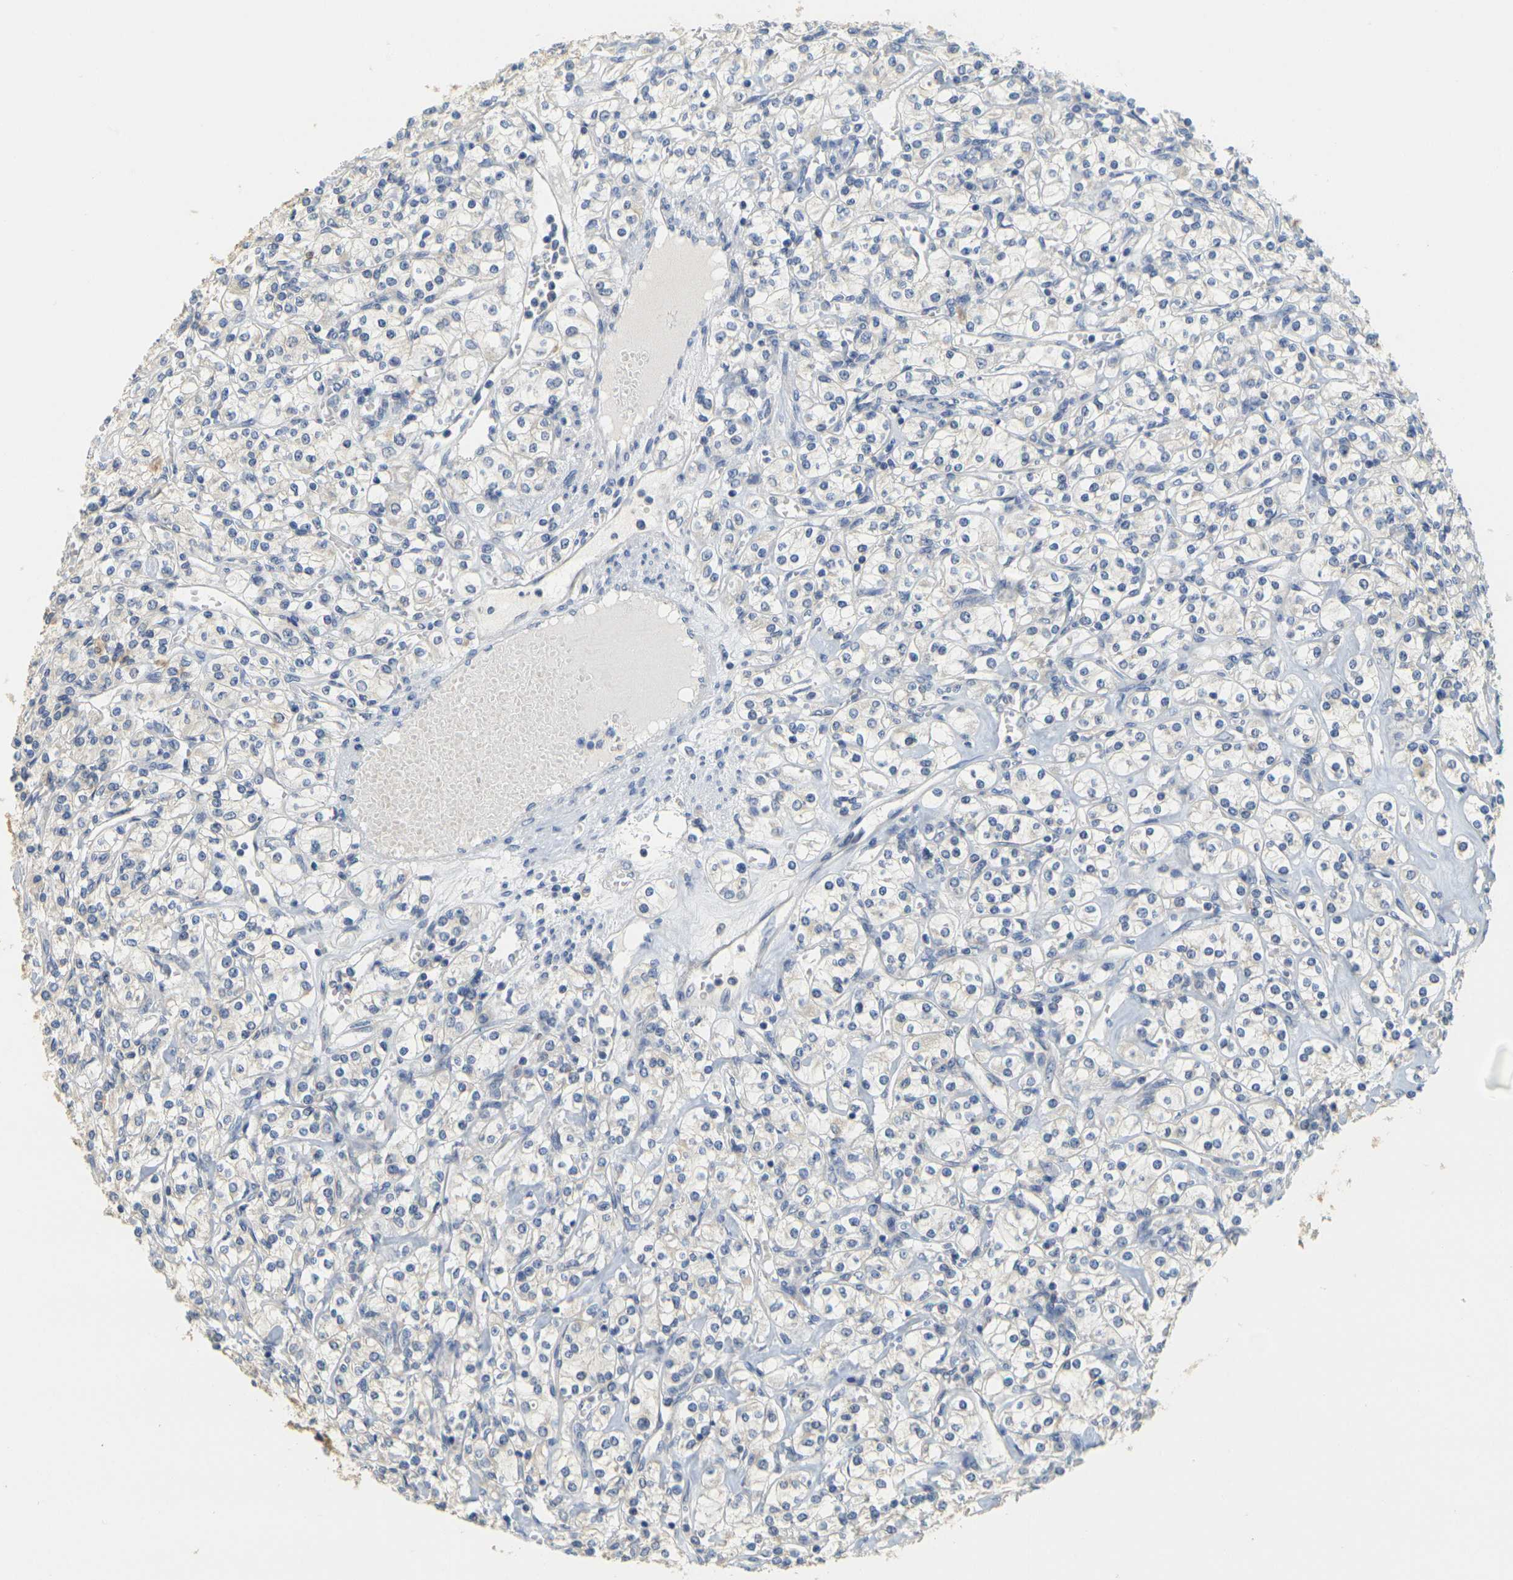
{"staining": {"intensity": "negative", "quantity": "none", "location": "none"}, "tissue": "renal cancer", "cell_type": "Tumor cells", "image_type": "cancer", "snomed": [{"axis": "morphology", "description": "Adenocarcinoma, NOS"}, {"axis": "topography", "description": "Kidney"}], "caption": "A high-resolution image shows immunohistochemistry staining of renal adenocarcinoma, which exhibits no significant expression in tumor cells.", "gene": "GDAP1", "patient": {"sex": "male", "age": 77}}